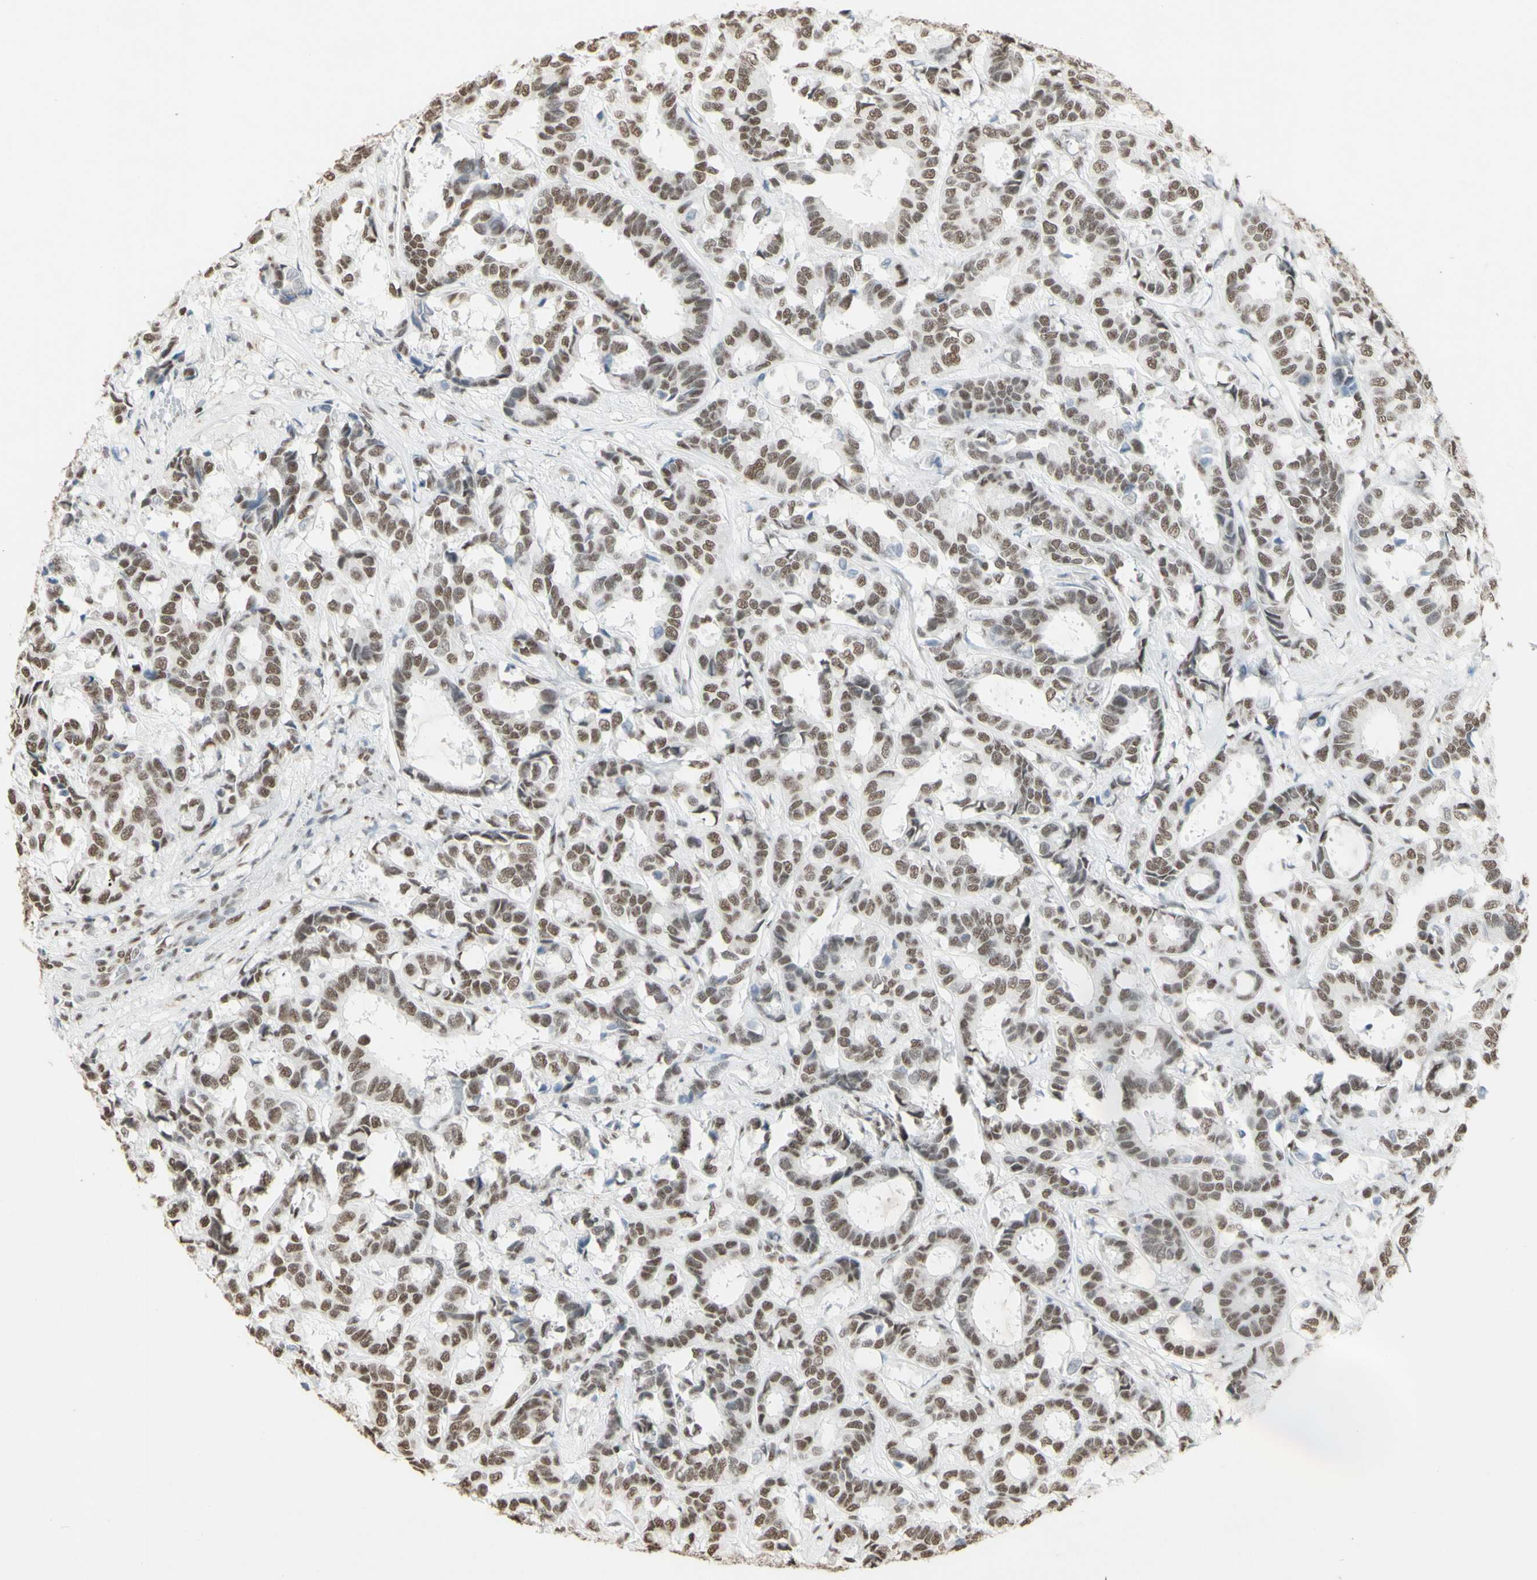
{"staining": {"intensity": "moderate", "quantity": ">75%", "location": "nuclear"}, "tissue": "breast cancer", "cell_type": "Tumor cells", "image_type": "cancer", "snomed": [{"axis": "morphology", "description": "Duct carcinoma"}, {"axis": "topography", "description": "Breast"}], "caption": "This is a photomicrograph of immunohistochemistry staining of breast cancer, which shows moderate staining in the nuclear of tumor cells.", "gene": "TRIM28", "patient": {"sex": "female", "age": 87}}